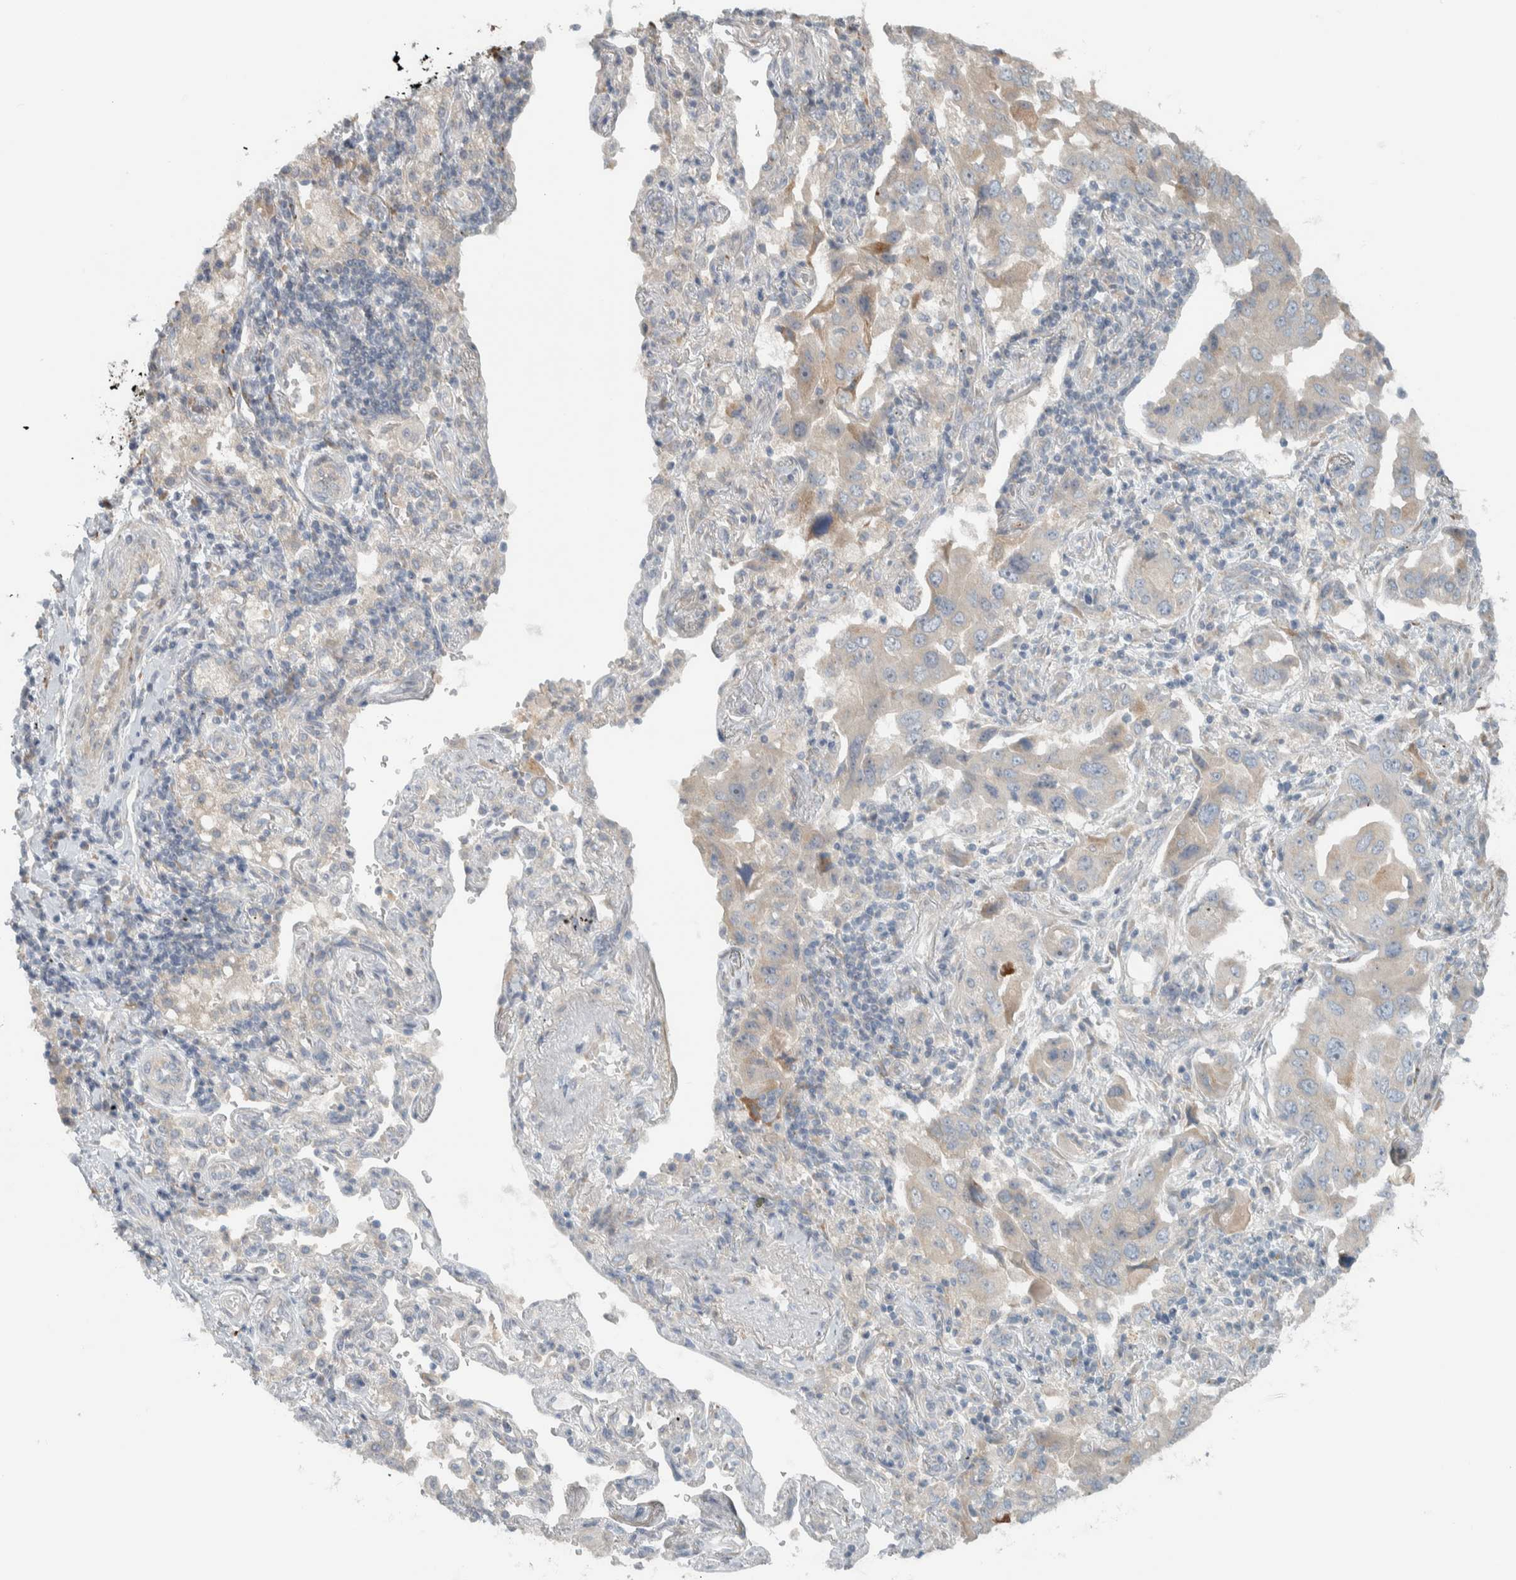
{"staining": {"intensity": "weak", "quantity": "<25%", "location": "cytoplasmic/membranous"}, "tissue": "lung cancer", "cell_type": "Tumor cells", "image_type": "cancer", "snomed": [{"axis": "morphology", "description": "Adenocarcinoma, NOS"}, {"axis": "topography", "description": "Lung"}], "caption": "This is a histopathology image of immunohistochemistry (IHC) staining of adenocarcinoma (lung), which shows no staining in tumor cells.", "gene": "HGS", "patient": {"sex": "female", "age": 65}}